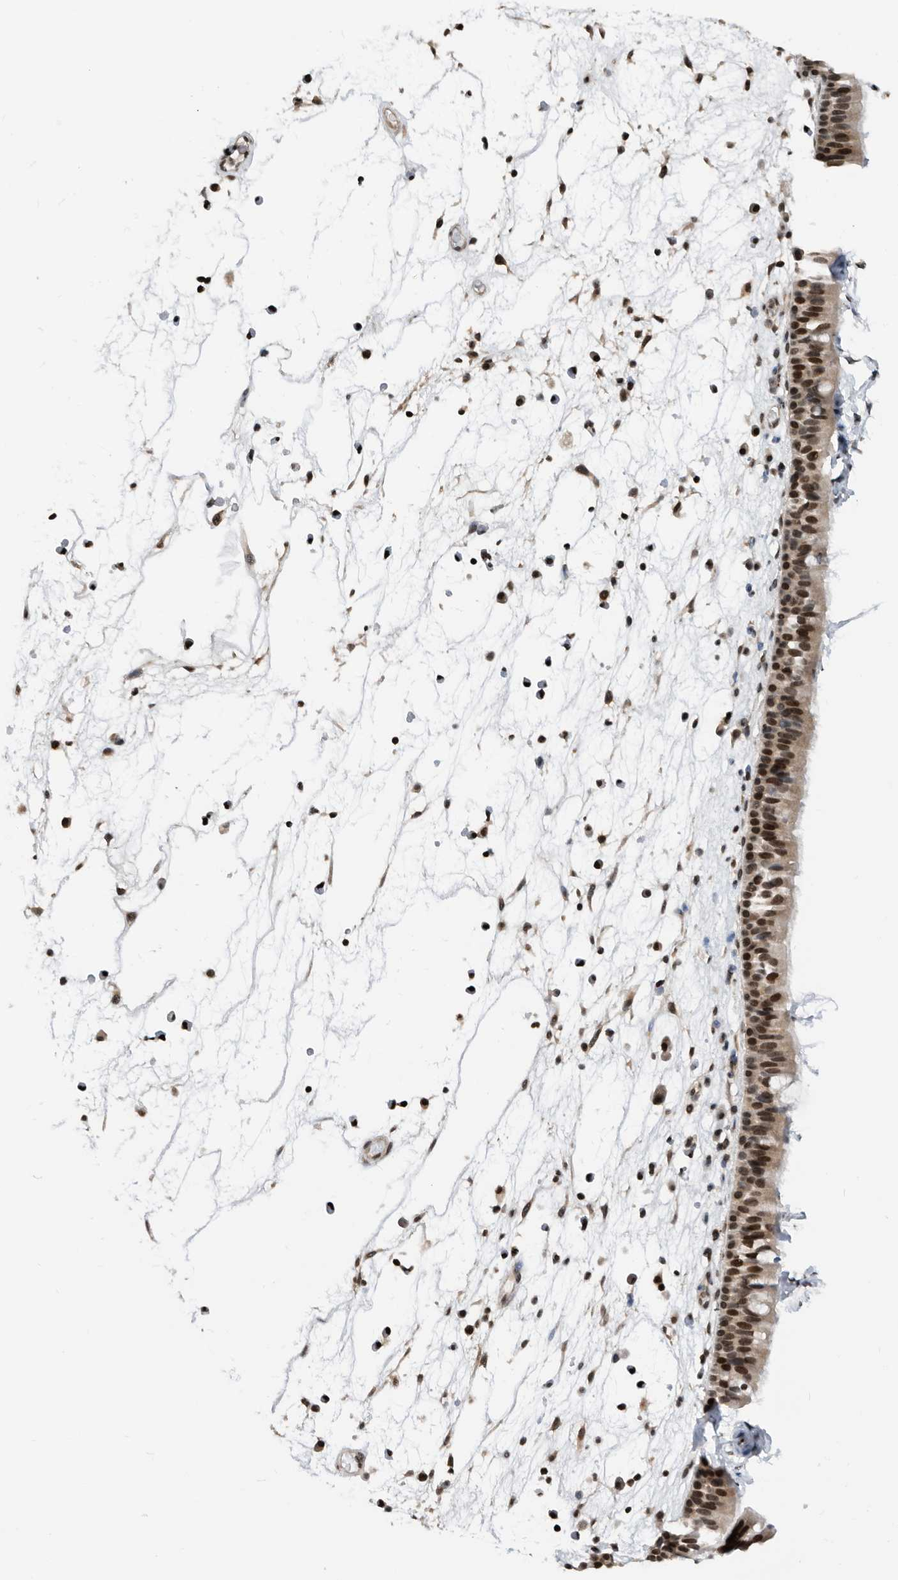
{"staining": {"intensity": "strong", "quantity": "25%-75%", "location": "nuclear"}, "tissue": "nasopharynx", "cell_type": "Respiratory epithelial cells", "image_type": "normal", "snomed": [{"axis": "morphology", "description": "Normal tissue, NOS"}, {"axis": "morphology", "description": "Inflammation, NOS"}, {"axis": "morphology", "description": "Malignant melanoma, Metastatic site"}, {"axis": "topography", "description": "Nasopharynx"}], "caption": "Immunohistochemistry of unremarkable nasopharynx exhibits high levels of strong nuclear staining in about 25%-75% of respiratory epithelial cells. (DAB = brown stain, brightfield microscopy at high magnification).", "gene": "SNRNP48", "patient": {"sex": "male", "age": 70}}